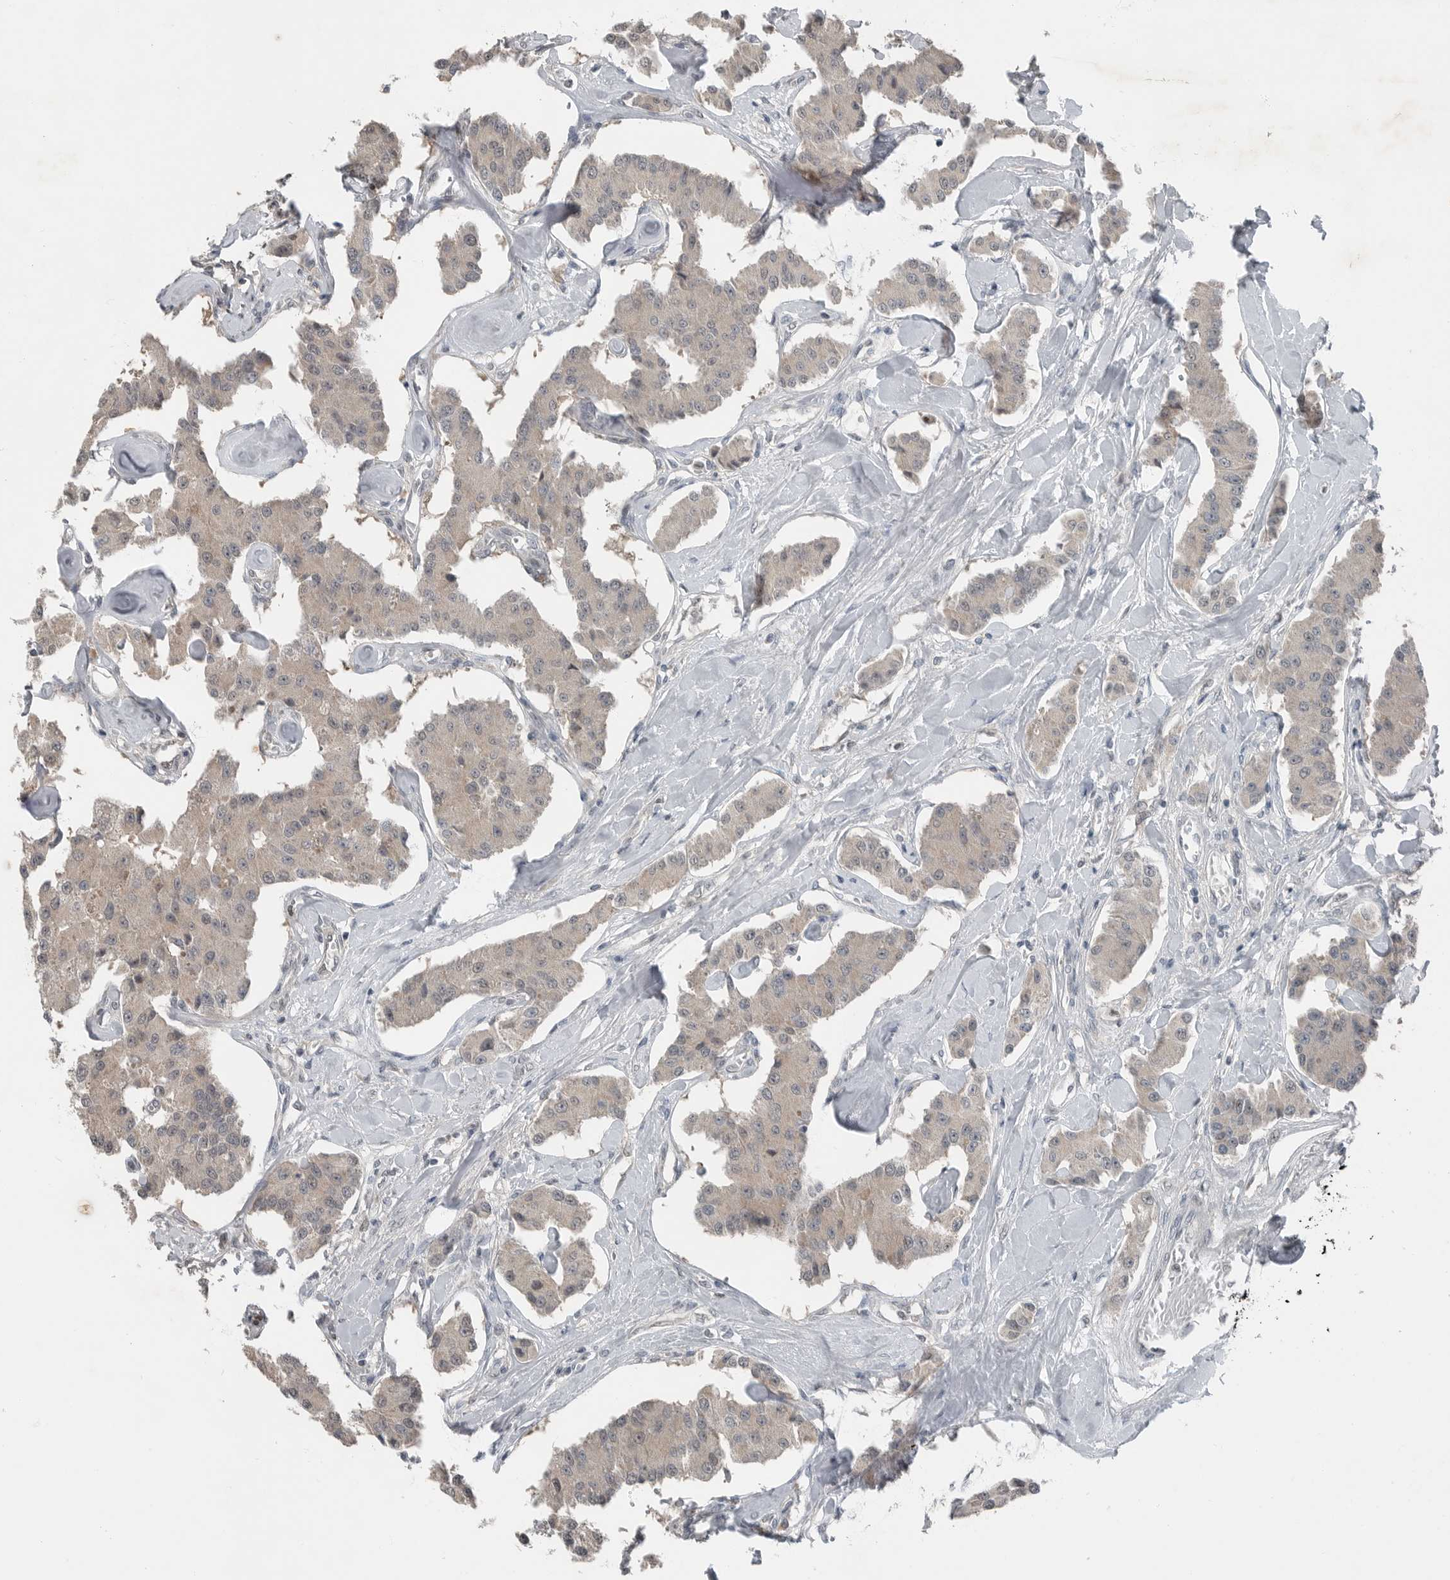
{"staining": {"intensity": "weak", "quantity": ">75%", "location": "cytoplasmic/membranous"}, "tissue": "carcinoid", "cell_type": "Tumor cells", "image_type": "cancer", "snomed": [{"axis": "morphology", "description": "Carcinoid, malignant, NOS"}, {"axis": "topography", "description": "Pancreas"}], "caption": "A high-resolution image shows immunohistochemistry staining of carcinoid (malignant), which displays weak cytoplasmic/membranous positivity in about >75% of tumor cells.", "gene": "MFAP3L", "patient": {"sex": "male", "age": 41}}